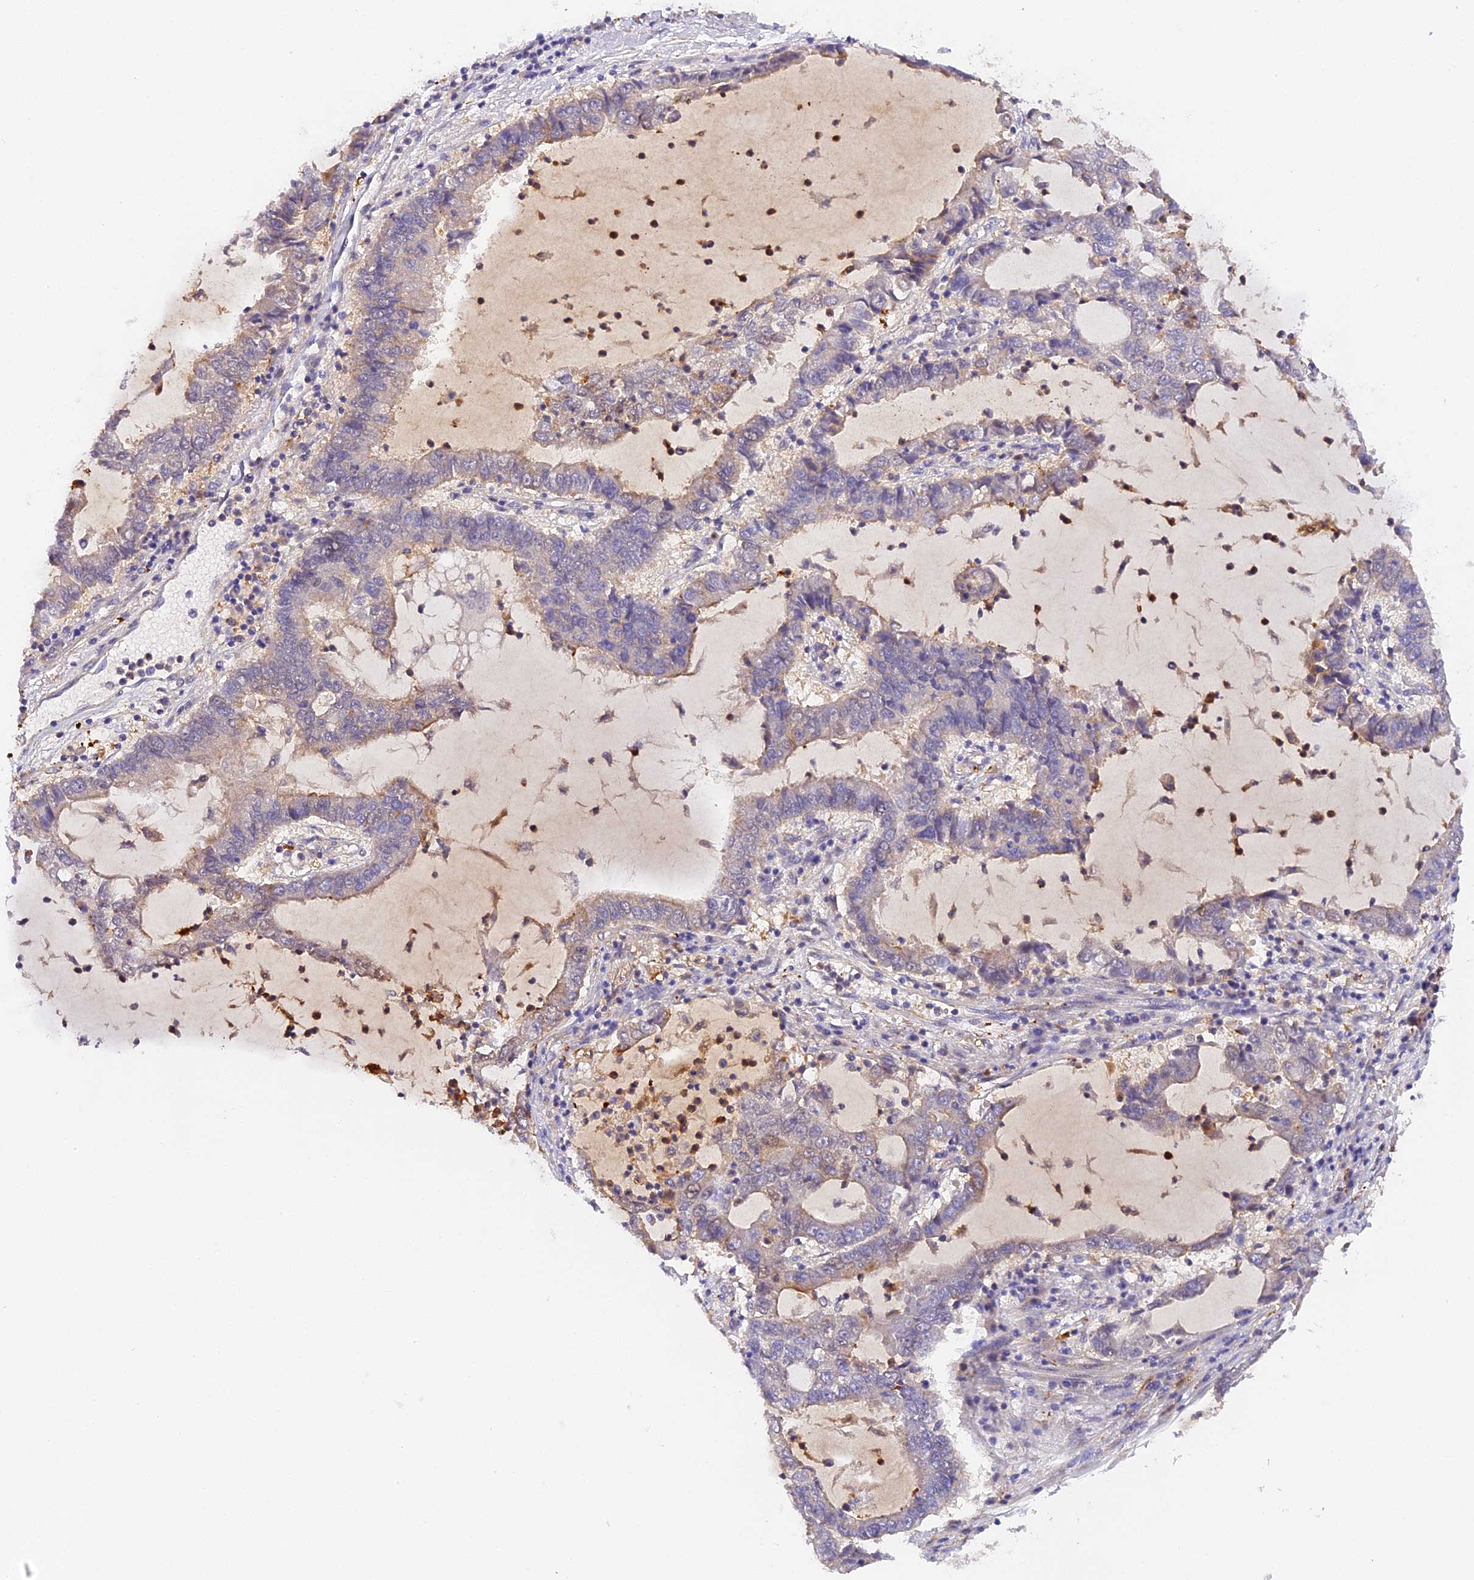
{"staining": {"intensity": "negative", "quantity": "none", "location": "none"}, "tissue": "lung cancer", "cell_type": "Tumor cells", "image_type": "cancer", "snomed": [{"axis": "morphology", "description": "Adenocarcinoma, NOS"}, {"axis": "topography", "description": "Lung"}], "caption": "Image shows no significant protein expression in tumor cells of lung cancer (adenocarcinoma). (IHC, brightfield microscopy, high magnification).", "gene": "KATNB1", "patient": {"sex": "female", "age": 51}}